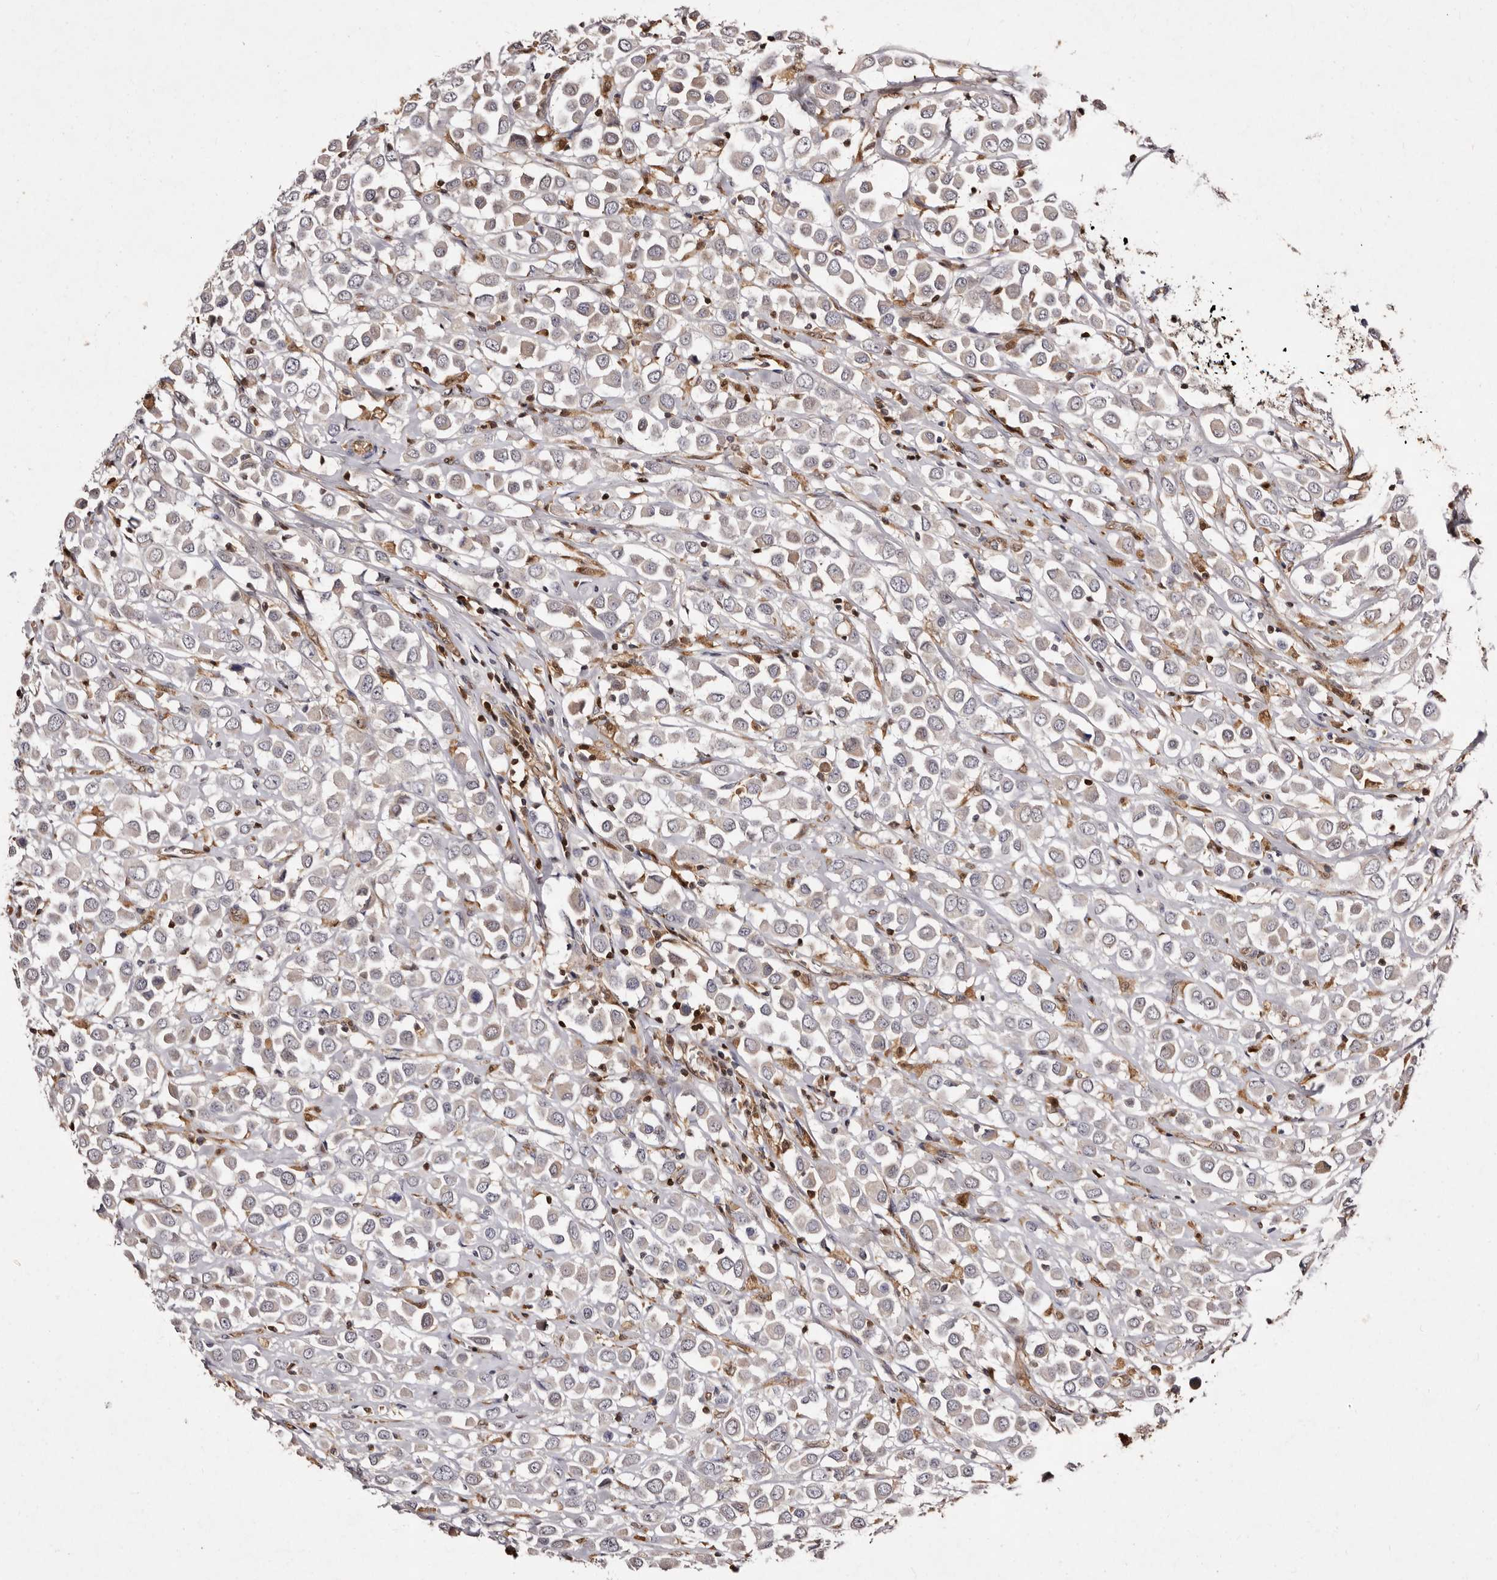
{"staining": {"intensity": "negative", "quantity": "none", "location": "none"}, "tissue": "breast cancer", "cell_type": "Tumor cells", "image_type": "cancer", "snomed": [{"axis": "morphology", "description": "Duct carcinoma"}, {"axis": "topography", "description": "Breast"}], "caption": "Protein analysis of intraductal carcinoma (breast) exhibits no significant positivity in tumor cells.", "gene": "GIMAP4", "patient": {"sex": "female", "age": 61}}